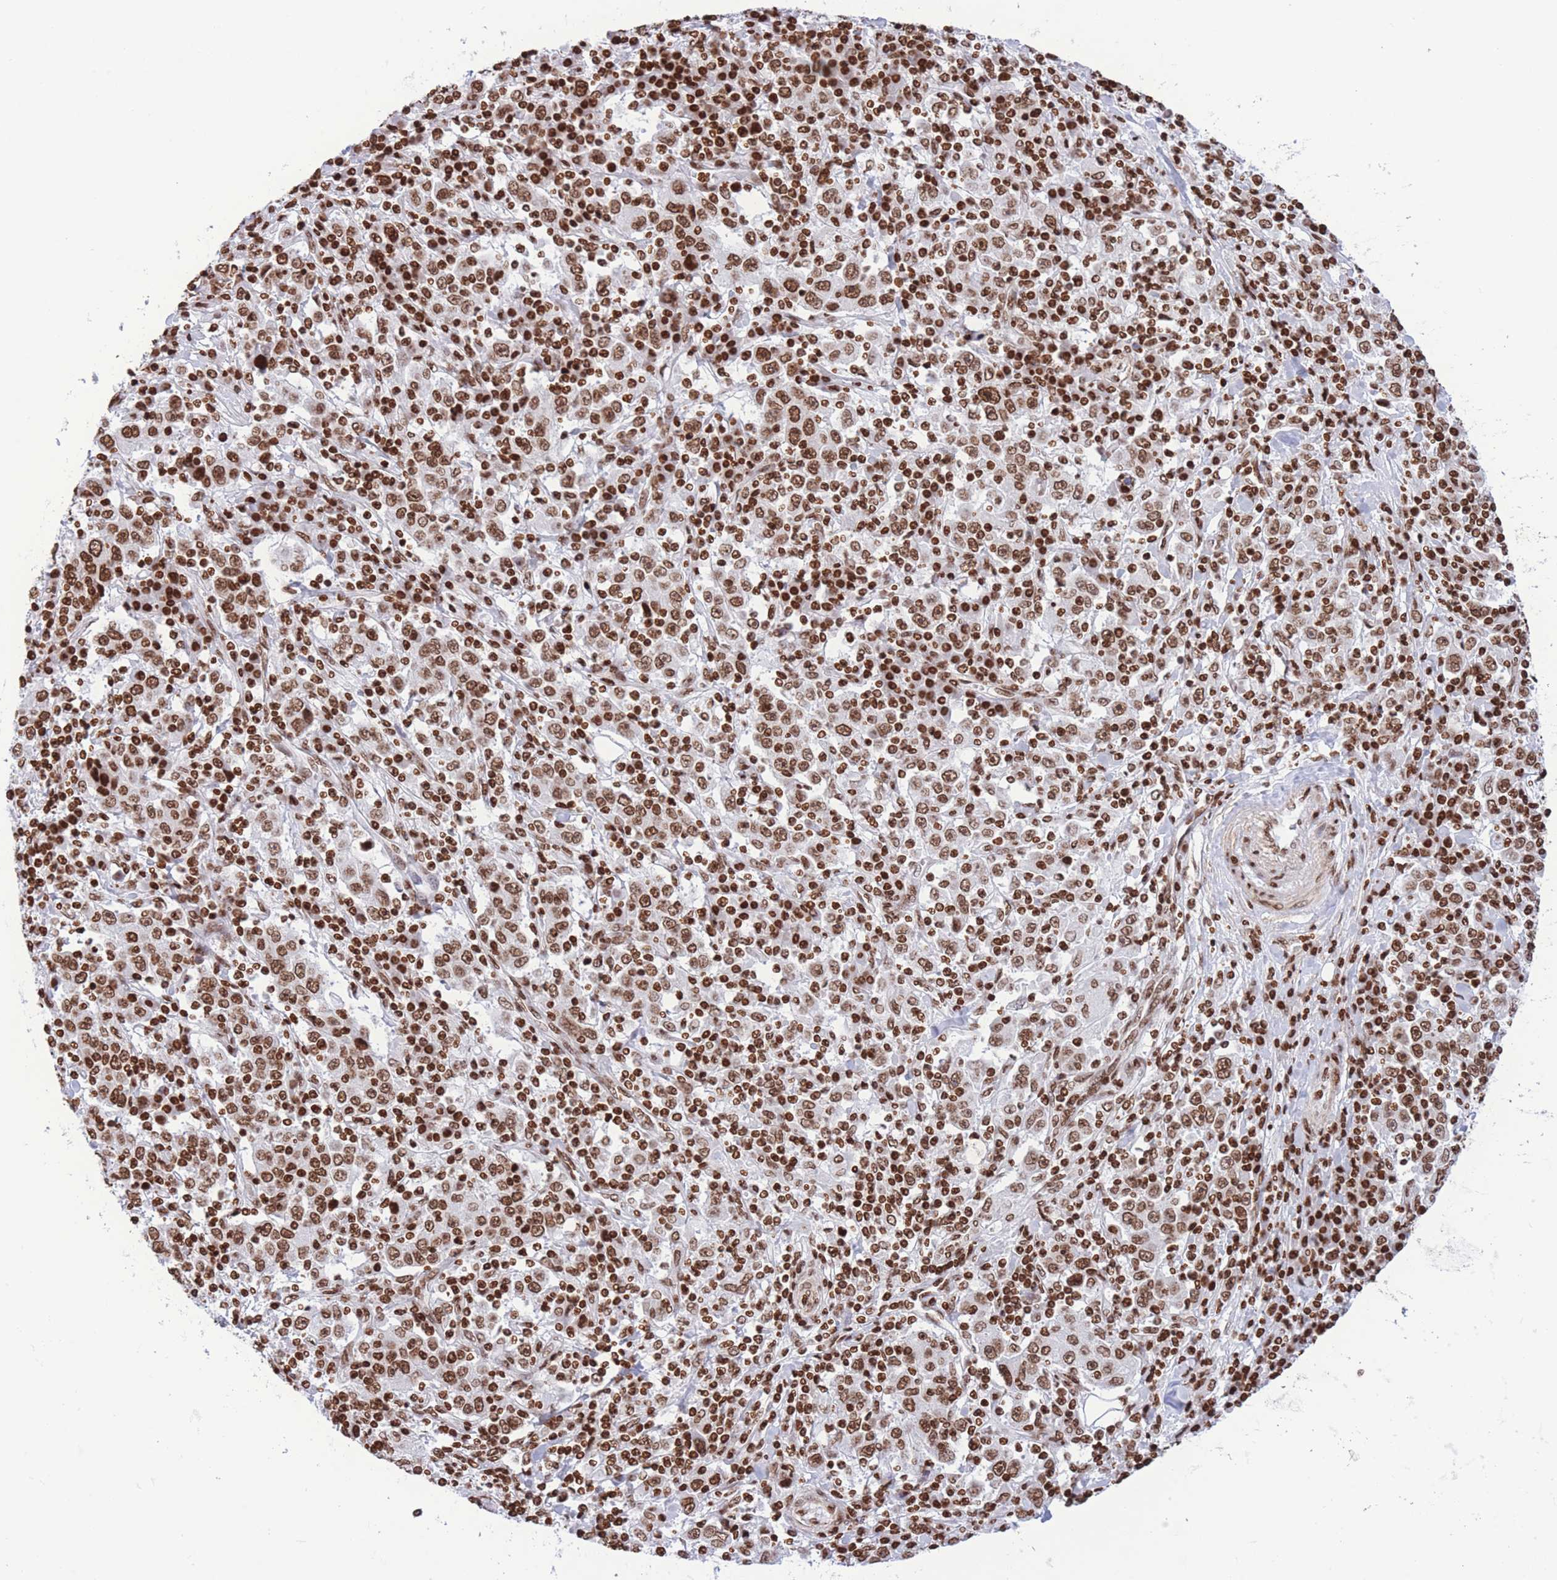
{"staining": {"intensity": "strong", "quantity": ">75%", "location": "nuclear"}, "tissue": "stomach cancer", "cell_type": "Tumor cells", "image_type": "cancer", "snomed": [{"axis": "morphology", "description": "Normal tissue, NOS"}, {"axis": "morphology", "description": "Adenocarcinoma, NOS"}, {"axis": "topography", "description": "Stomach, upper"}, {"axis": "topography", "description": "Stomach"}], "caption": "An immunohistochemistry histopathology image of tumor tissue is shown. Protein staining in brown highlights strong nuclear positivity in stomach cancer within tumor cells. (IHC, brightfield microscopy, high magnification).", "gene": "H2BC11", "patient": {"sex": "male", "age": 59}}